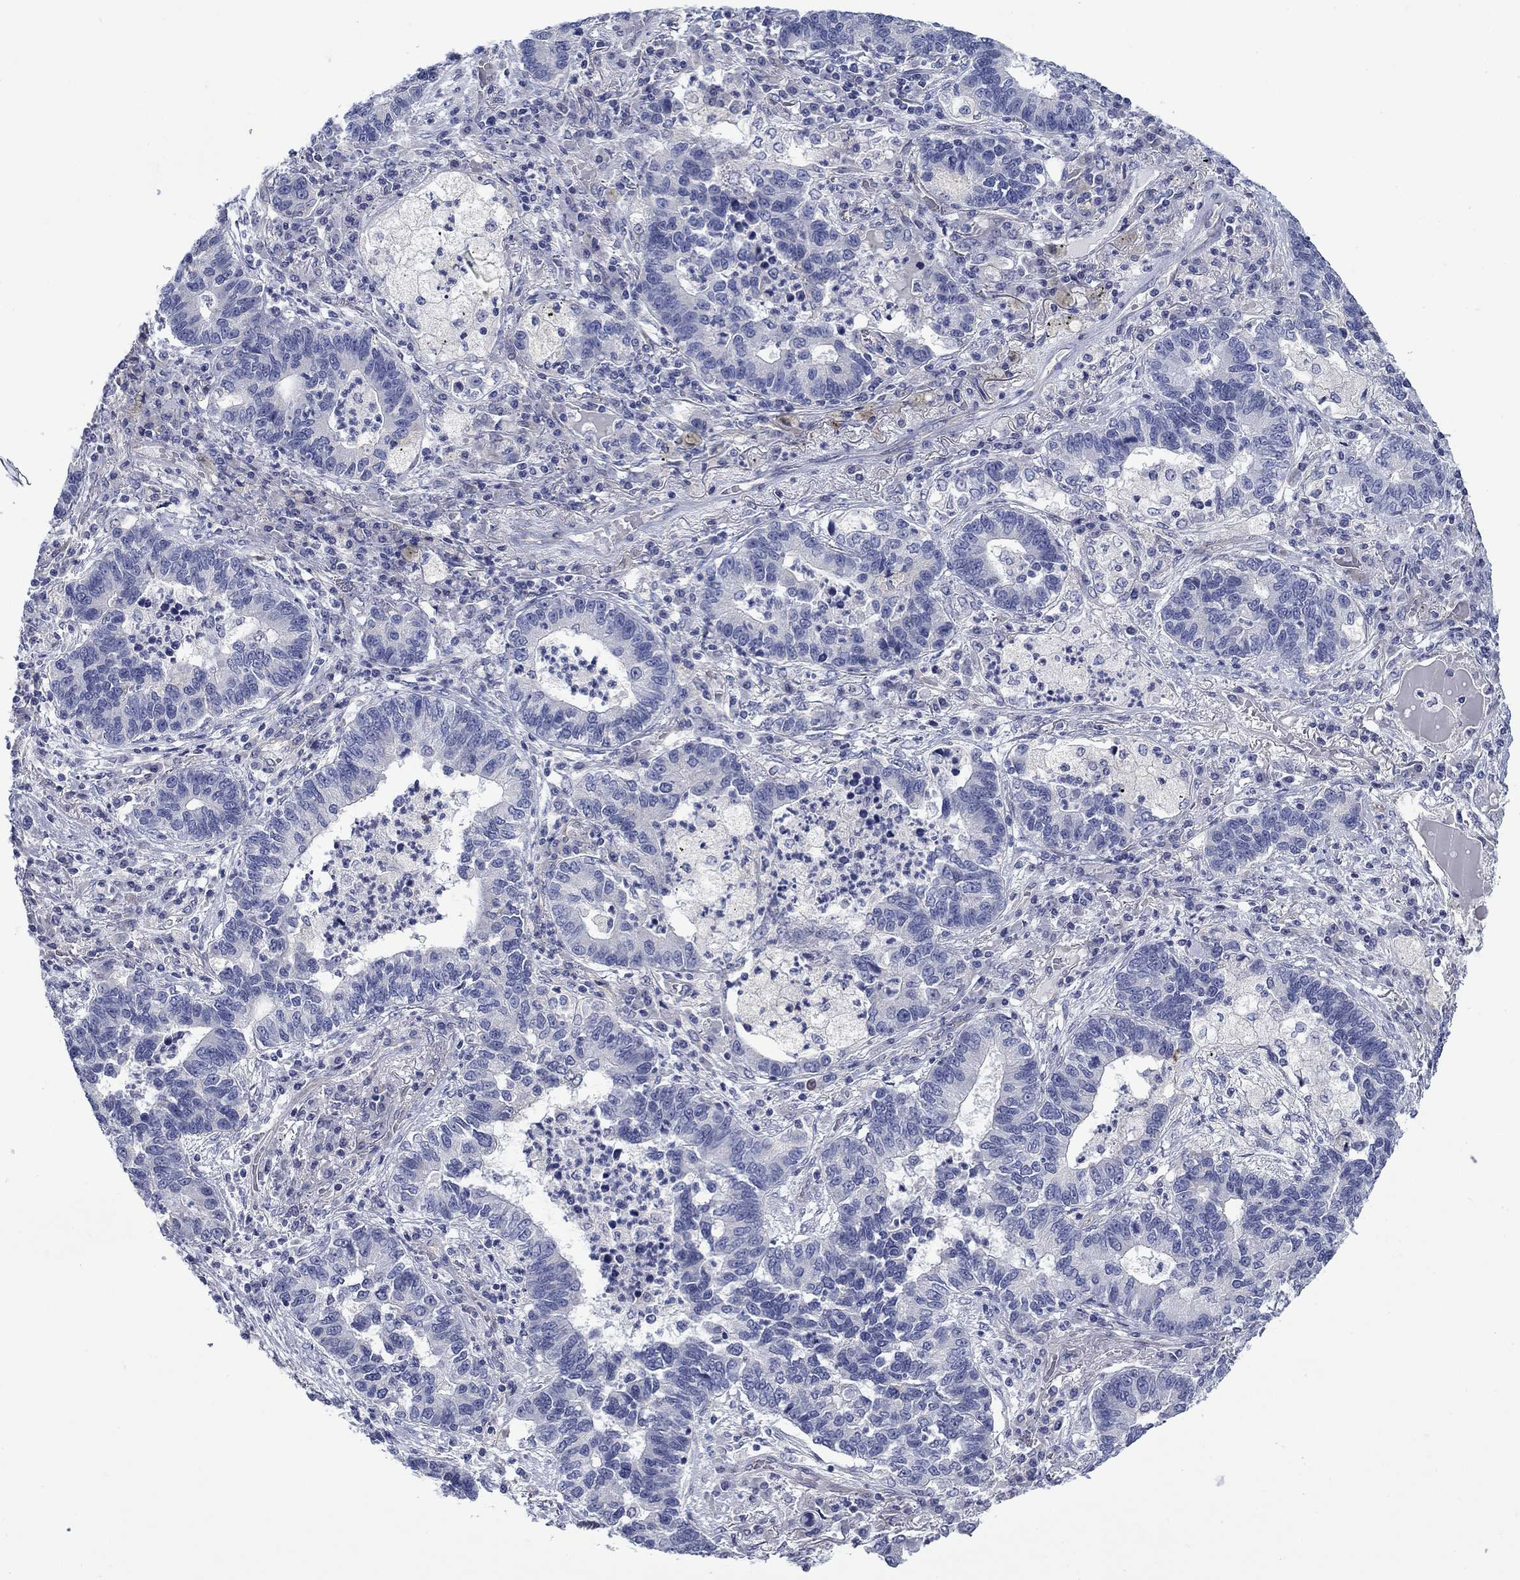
{"staining": {"intensity": "negative", "quantity": "none", "location": "none"}, "tissue": "lung cancer", "cell_type": "Tumor cells", "image_type": "cancer", "snomed": [{"axis": "morphology", "description": "Adenocarcinoma, NOS"}, {"axis": "topography", "description": "Lung"}], "caption": "Histopathology image shows no protein positivity in tumor cells of lung cancer (adenocarcinoma) tissue.", "gene": "FXR1", "patient": {"sex": "female", "age": 57}}